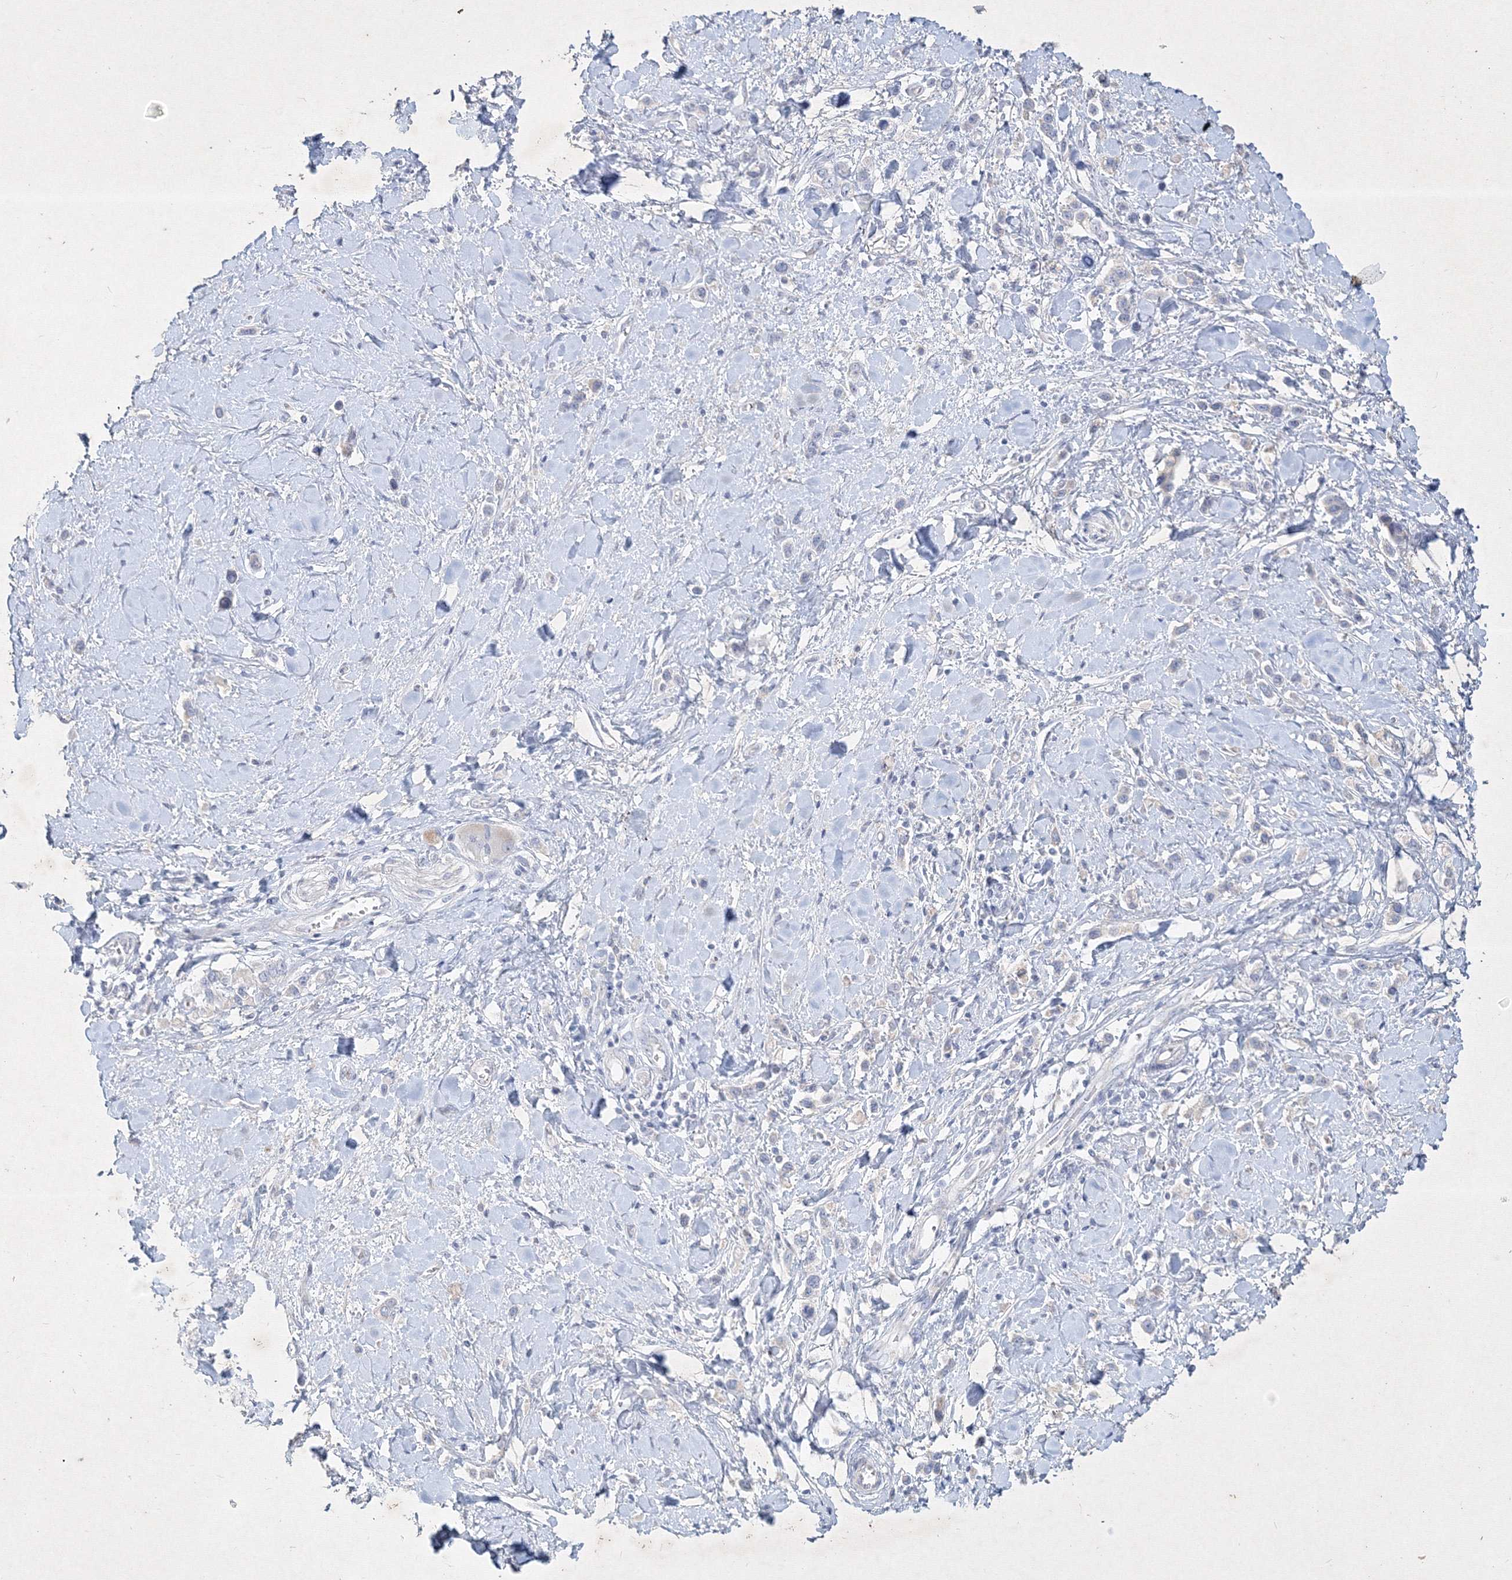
{"staining": {"intensity": "negative", "quantity": "none", "location": "none"}, "tissue": "stomach cancer", "cell_type": "Tumor cells", "image_type": "cancer", "snomed": [{"axis": "morphology", "description": "Normal tissue, NOS"}, {"axis": "morphology", "description": "Adenocarcinoma, NOS"}, {"axis": "topography", "description": "Stomach, upper"}, {"axis": "topography", "description": "Stomach"}], "caption": "Tumor cells show no significant staining in stomach cancer (adenocarcinoma).", "gene": "CXXC4", "patient": {"sex": "female", "age": 65}}